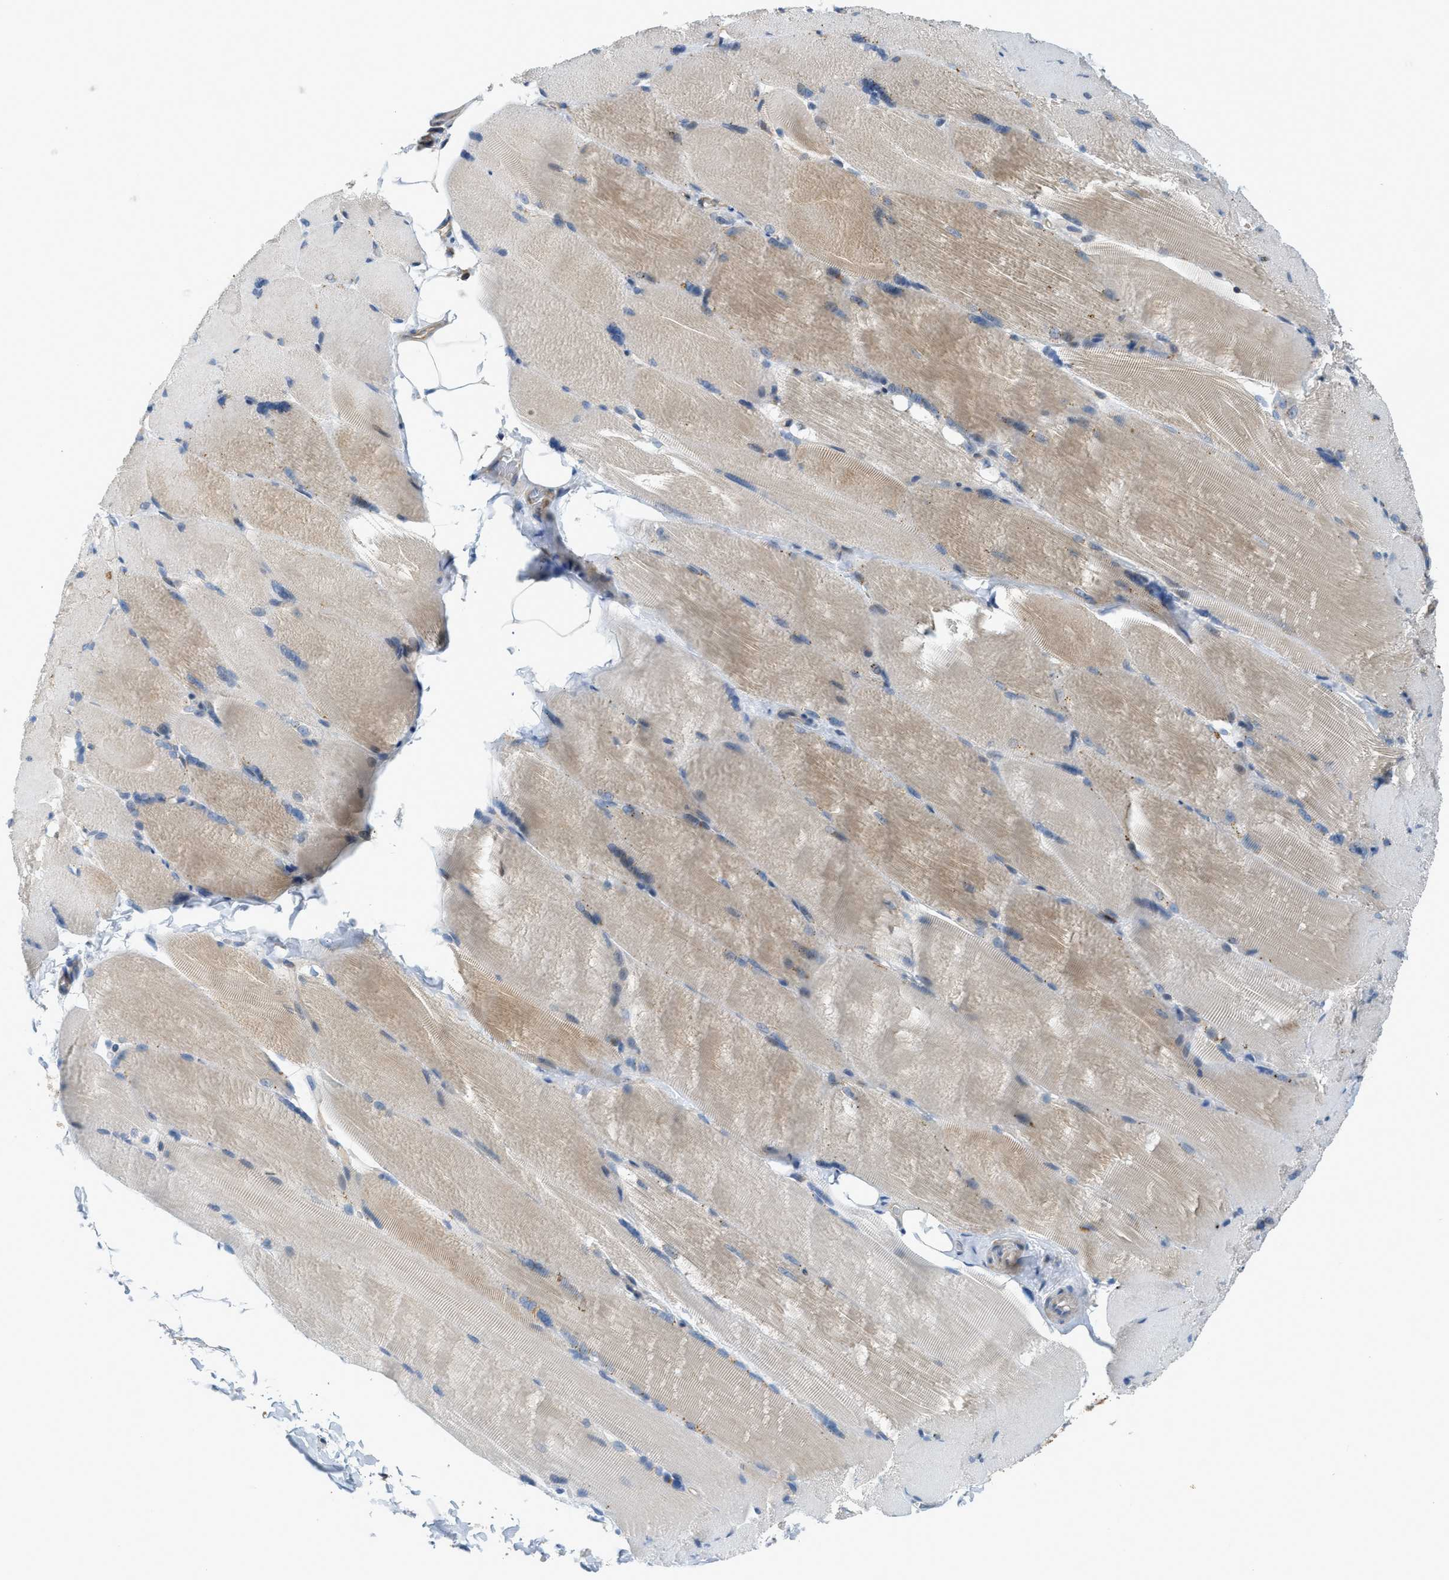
{"staining": {"intensity": "moderate", "quantity": "25%-75%", "location": "cytoplasmic/membranous"}, "tissue": "skeletal muscle", "cell_type": "Myocytes", "image_type": "normal", "snomed": [{"axis": "morphology", "description": "Normal tissue, NOS"}, {"axis": "topography", "description": "Skin"}, {"axis": "topography", "description": "Skeletal muscle"}], "caption": "This micrograph displays IHC staining of benign skeletal muscle, with medium moderate cytoplasmic/membranous staining in approximately 25%-75% of myocytes.", "gene": "KLHDC10", "patient": {"sex": "male", "age": 83}}